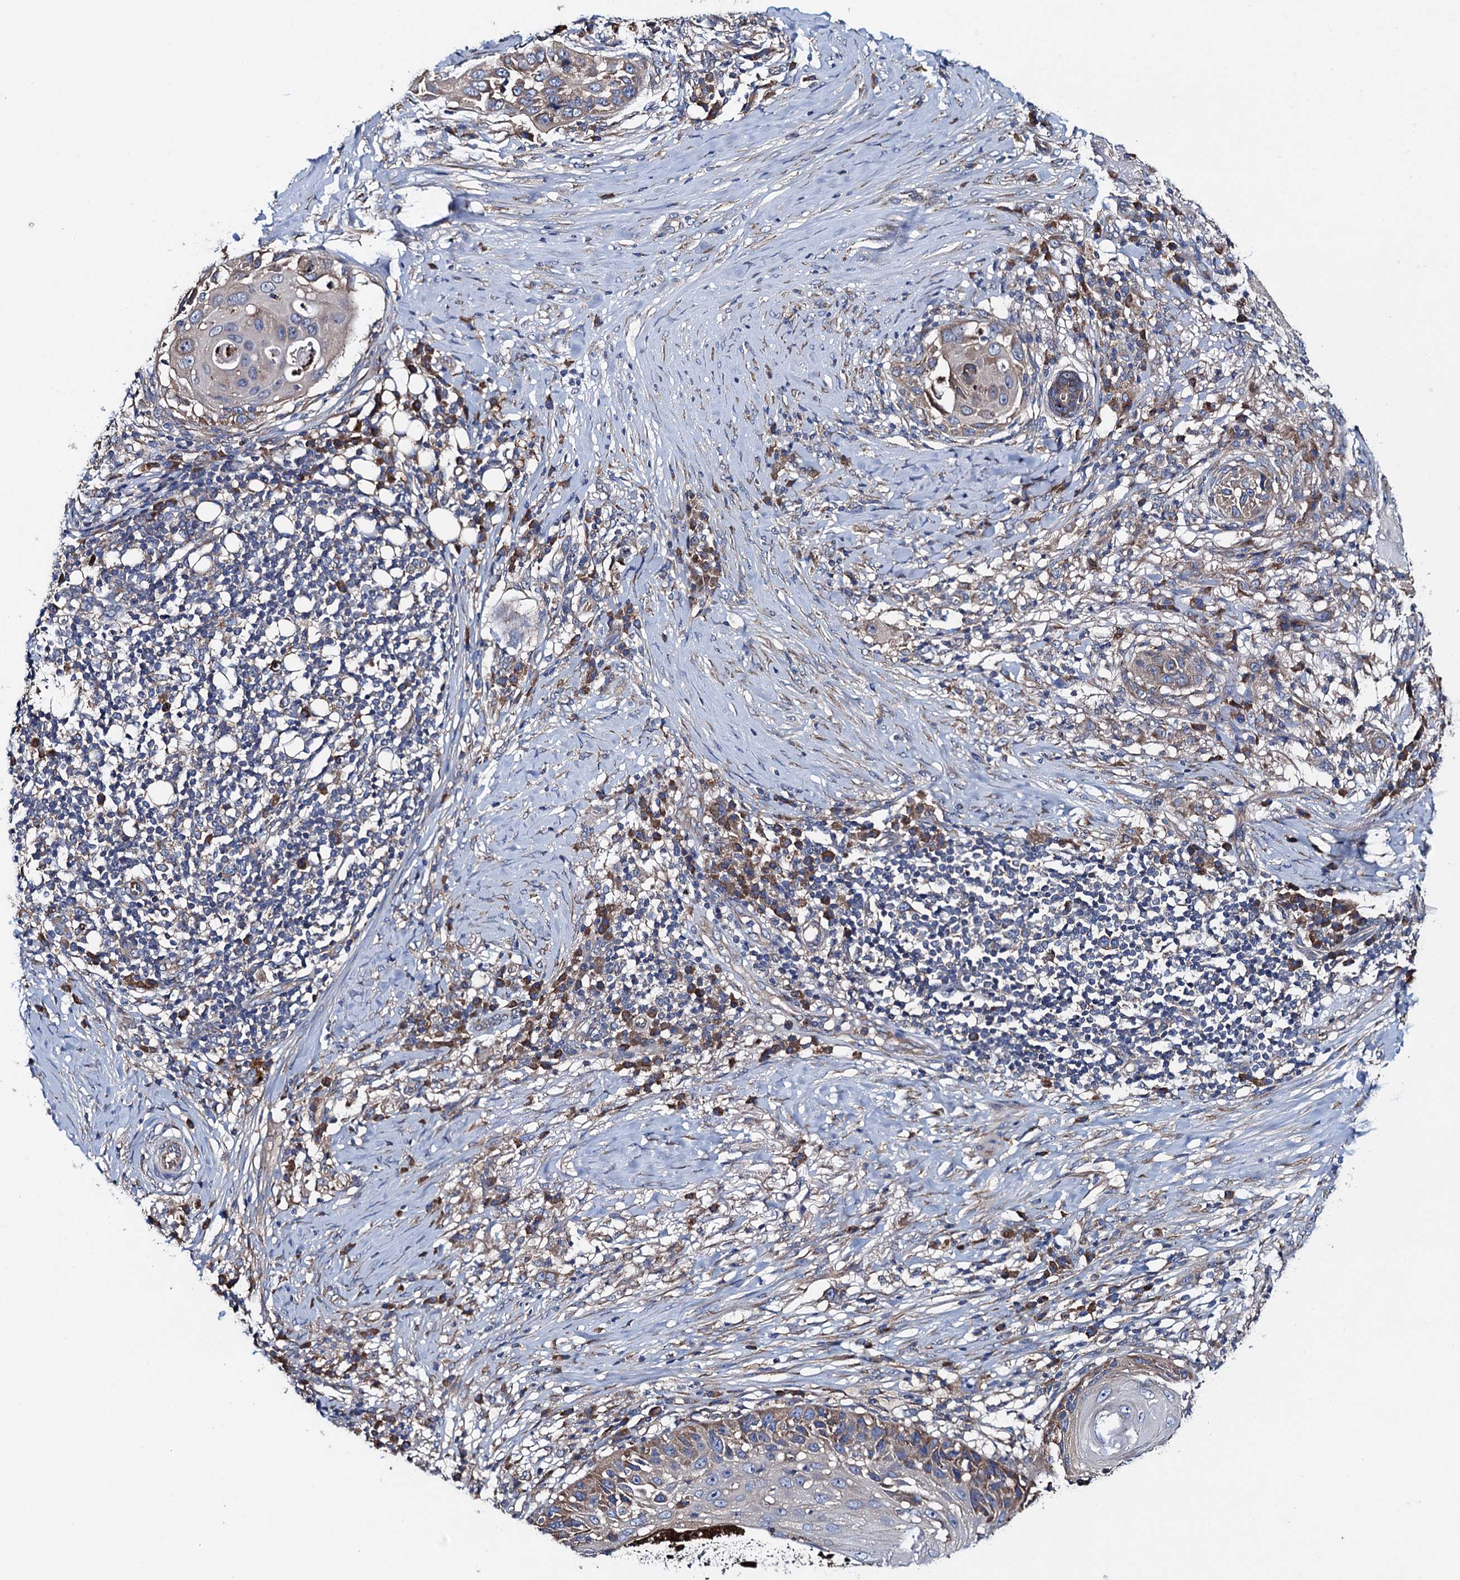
{"staining": {"intensity": "moderate", "quantity": "<25%", "location": "cytoplasmic/membranous"}, "tissue": "skin cancer", "cell_type": "Tumor cells", "image_type": "cancer", "snomed": [{"axis": "morphology", "description": "Squamous cell carcinoma, NOS"}, {"axis": "topography", "description": "Skin"}], "caption": "Immunohistochemical staining of skin cancer demonstrates low levels of moderate cytoplasmic/membranous protein positivity in approximately <25% of tumor cells.", "gene": "ADCY9", "patient": {"sex": "female", "age": 44}}